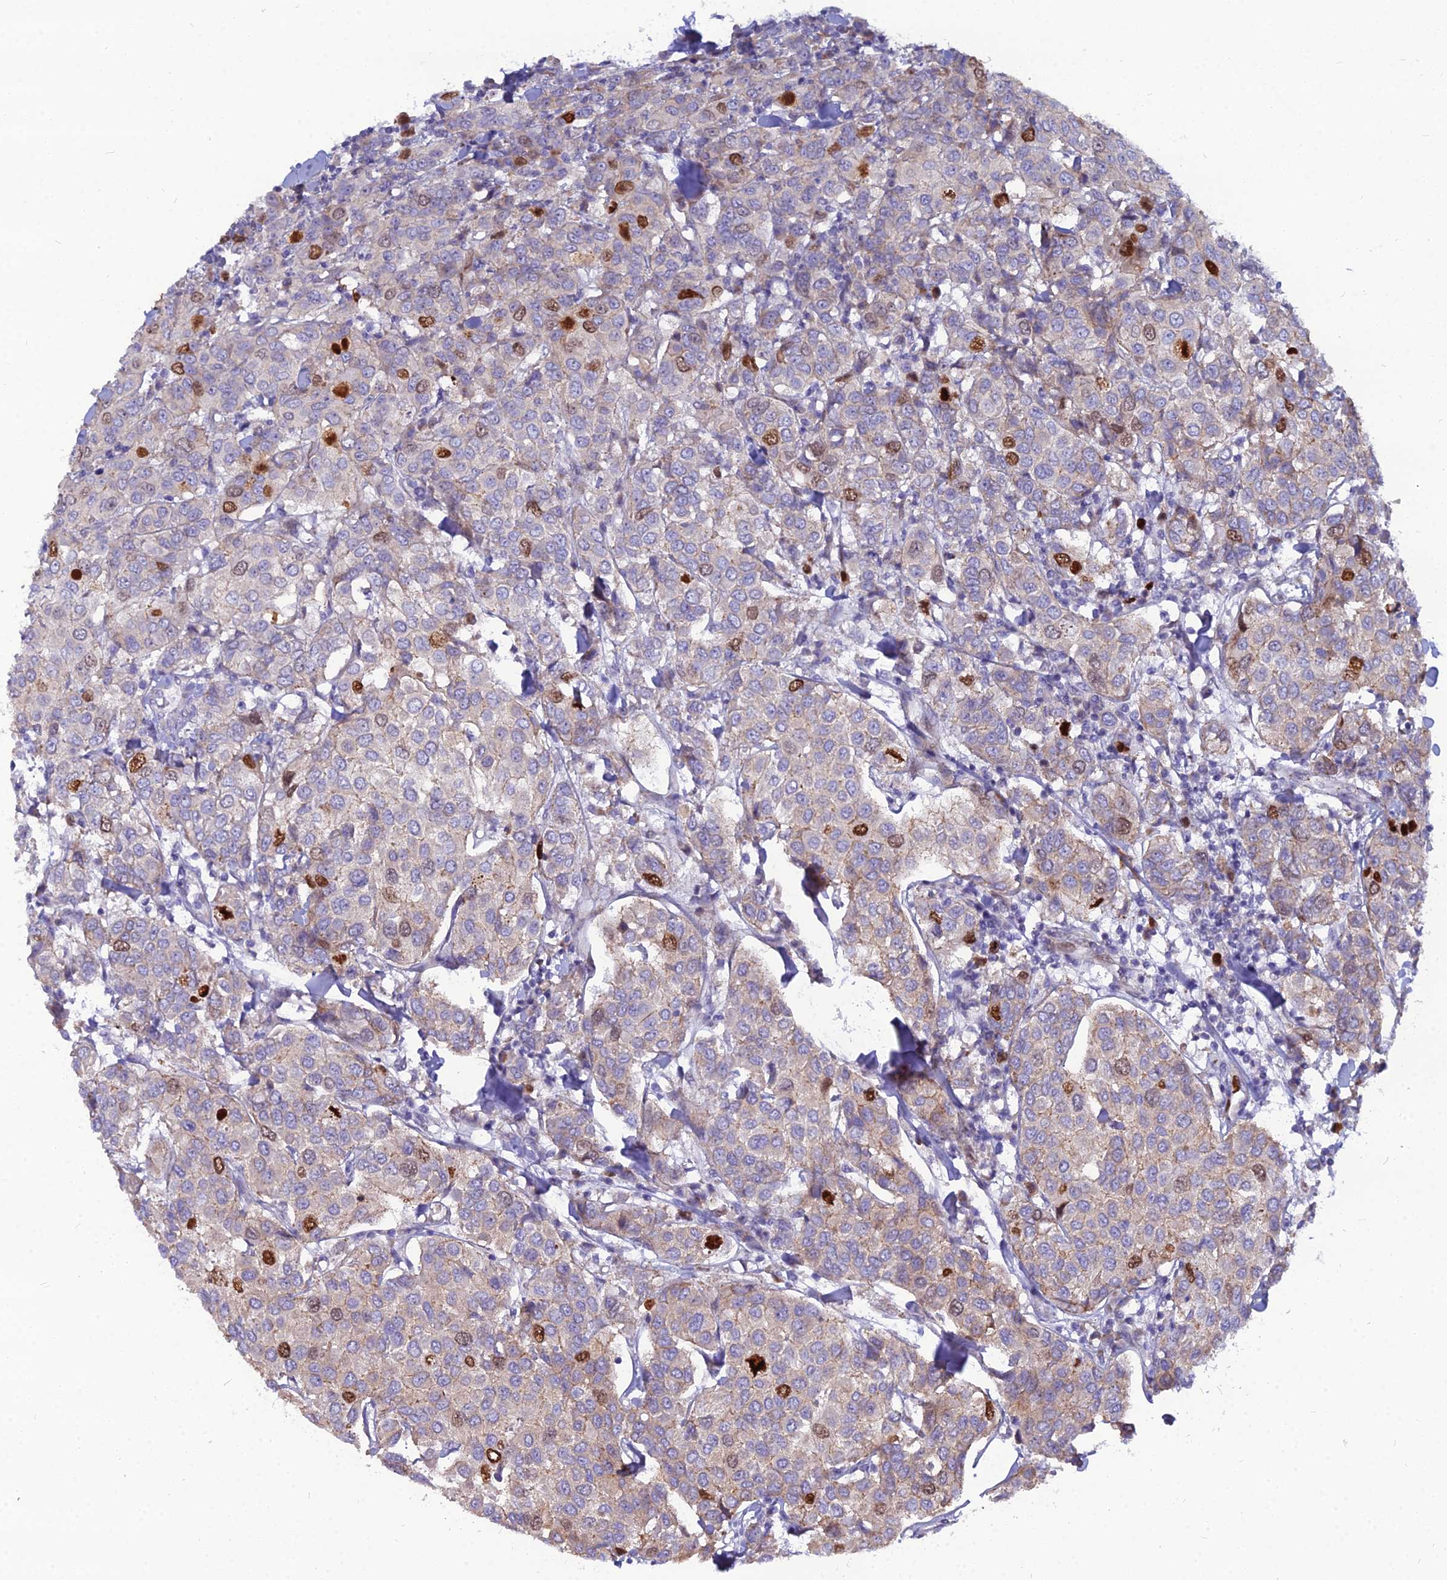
{"staining": {"intensity": "strong", "quantity": "<25%", "location": "nuclear"}, "tissue": "breast cancer", "cell_type": "Tumor cells", "image_type": "cancer", "snomed": [{"axis": "morphology", "description": "Duct carcinoma"}, {"axis": "topography", "description": "Breast"}], "caption": "Immunohistochemical staining of invasive ductal carcinoma (breast) displays medium levels of strong nuclear protein expression in approximately <25% of tumor cells.", "gene": "NUSAP1", "patient": {"sex": "female", "age": 55}}